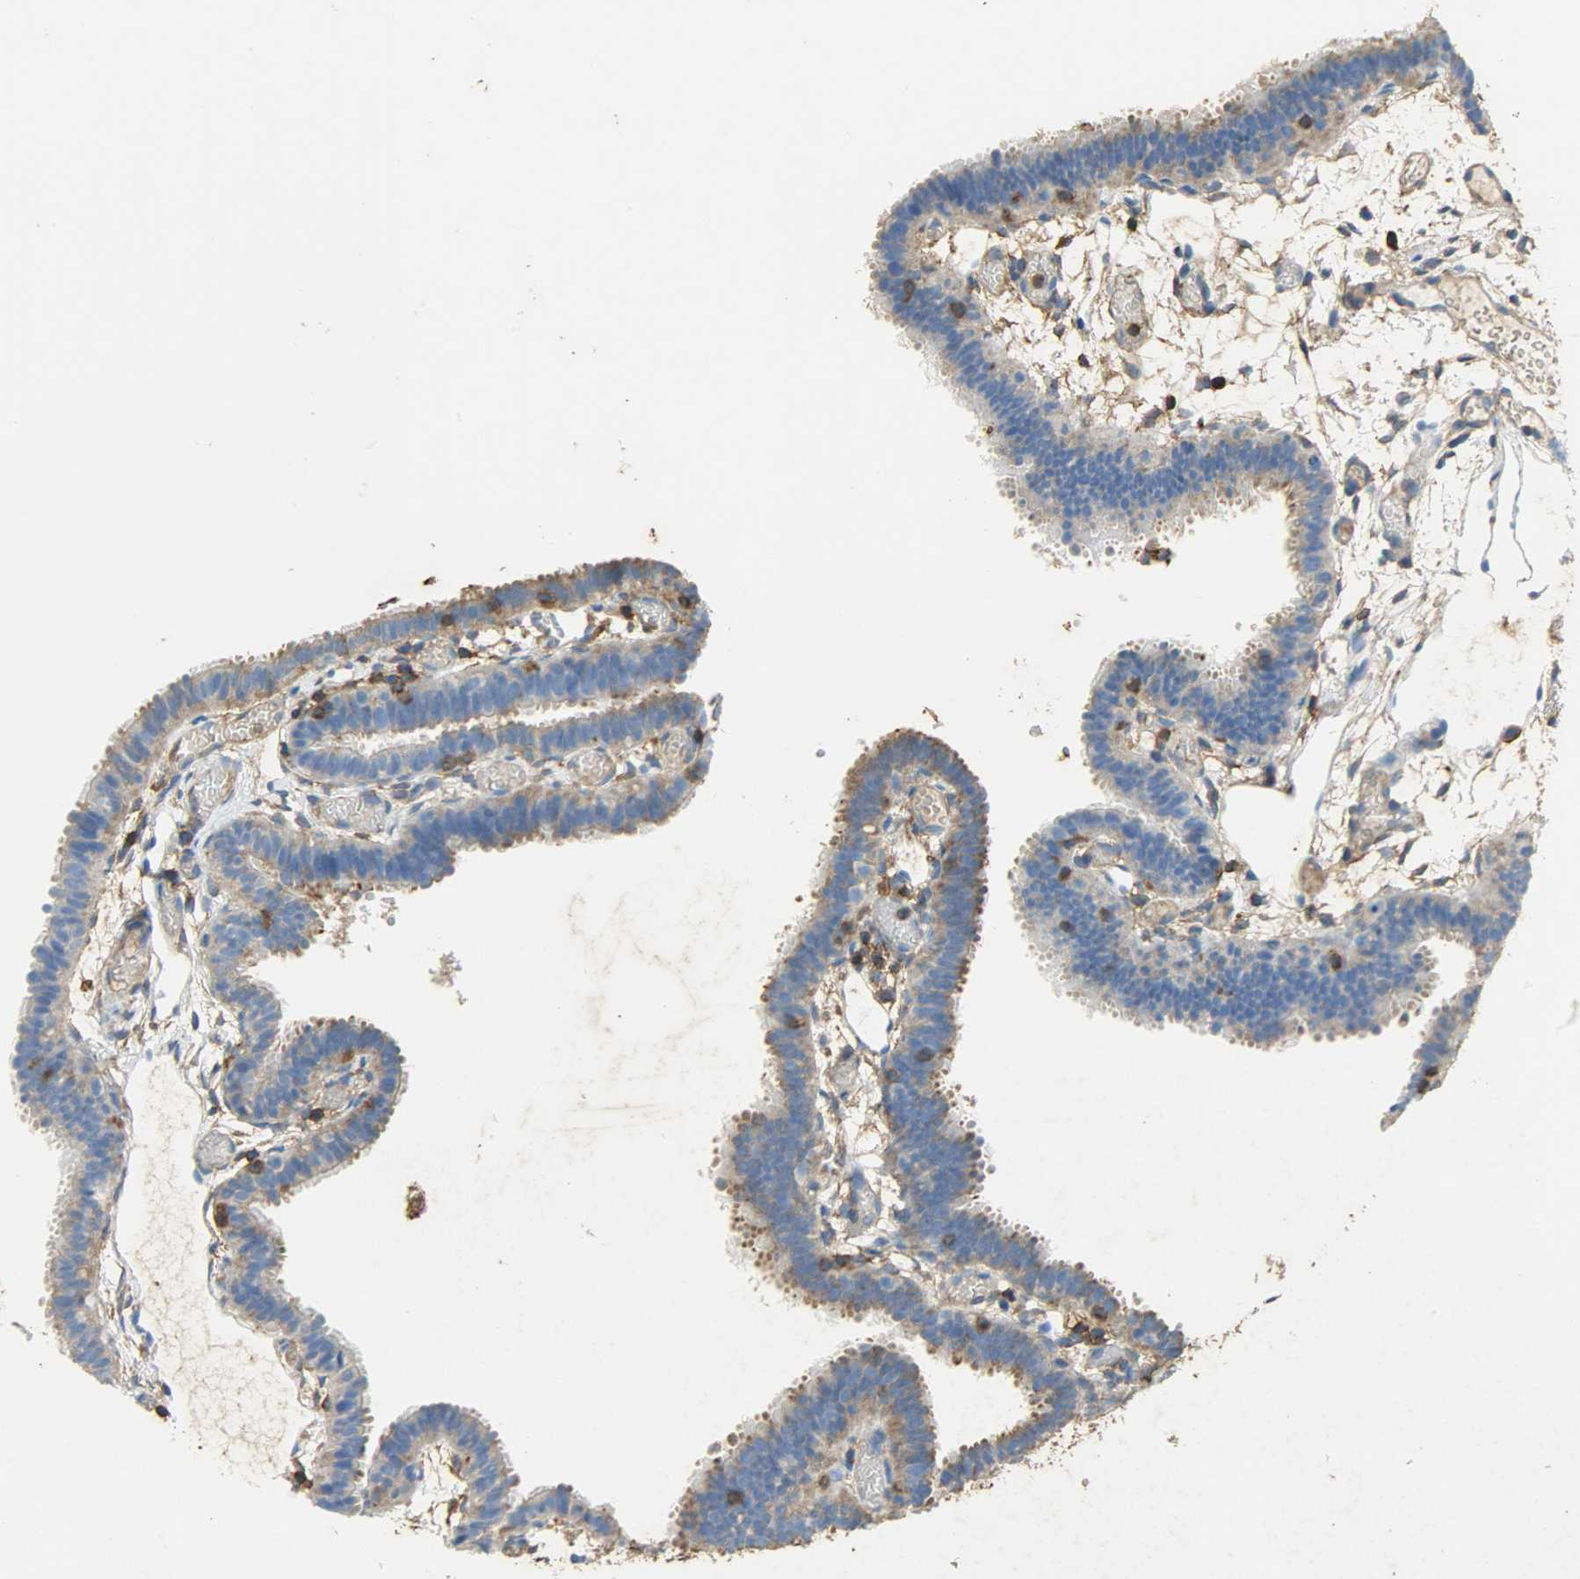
{"staining": {"intensity": "weak", "quantity": ">75%", "location": "cytoplasmic/membranous"}, "tissue": "fallopian tube", "cell_type": "Glandular cells", "image_type": "normal", "snomed": [{"axis": "morphology", "description": "Normal tissue, NOS"}, {"axis": "topography", "description": "Fallopian tube"}], "caption": "Immunohistochemistry (IHC) of benign human fallopian tube displays low levels of weak cytoplasmic/membranous positivity in approximately >75% of glandular cells. The staining is performed using DAB brown chromogen to label protein expression. The nuclei are counter-stained blue using hematoxylin.", "gene": "ANXA6", "patient": {"sex": "female", "age": 29}}